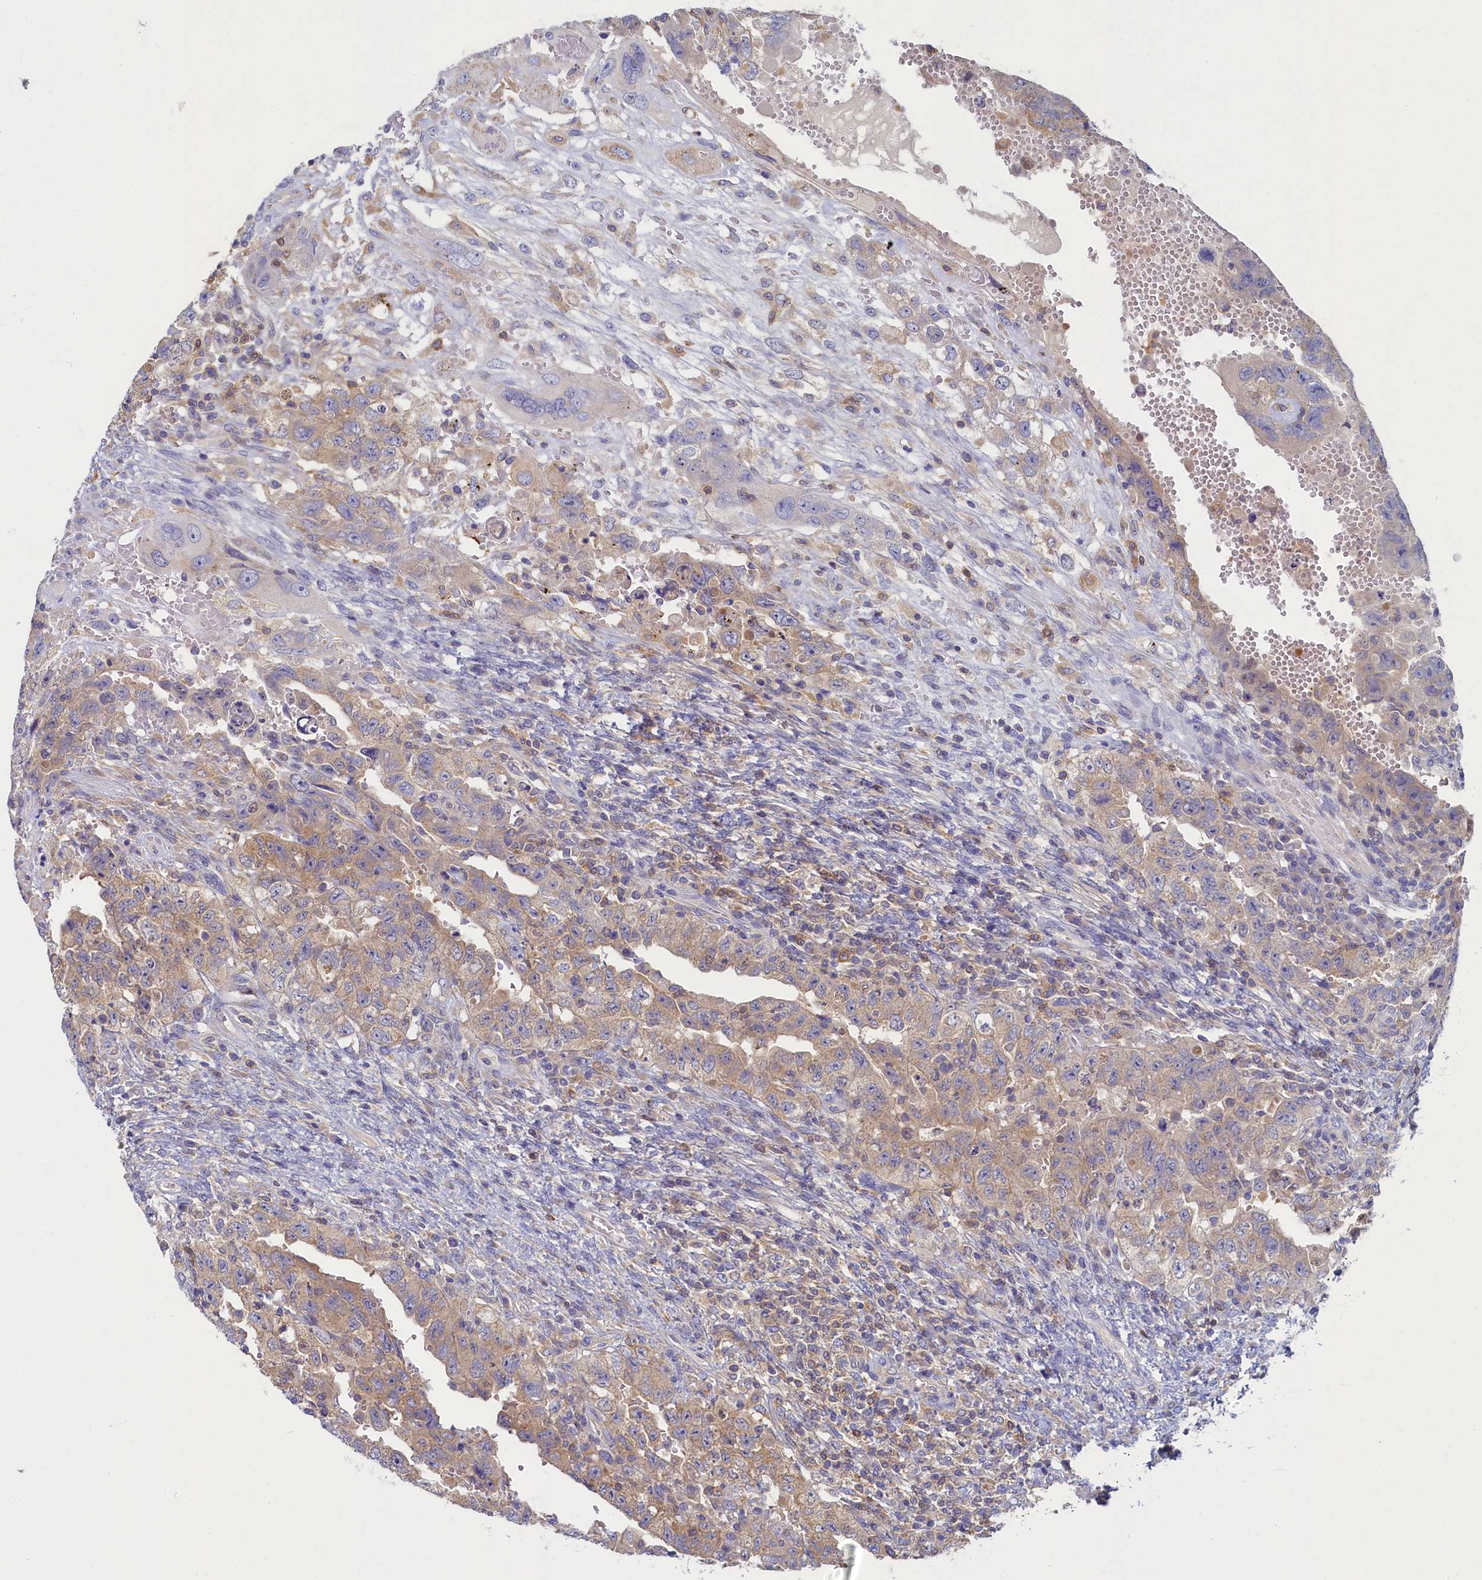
{"staining": {"intensity": "weak", "quantity": "25%-75%", "location": "cytoplasmic/membranous"}, "tissue": "testis cancer", "cell_type": "Tumor cells", "image_type": "cancer", "snomed": [{"axis": "morphology", "description": "Carcinoma, Embryonal, NOS"}, {"axis": "topography", "description": "Testis"}], "caption": "Brown immunohistochemical staining in embryonal carcinoma (testis) reveals weak cytoplasmic/membranous positivity in approximately 25%-75% of tumor cells.", "gene": "TIMM8B", "patient": {"sex": "male", "age": 26}}